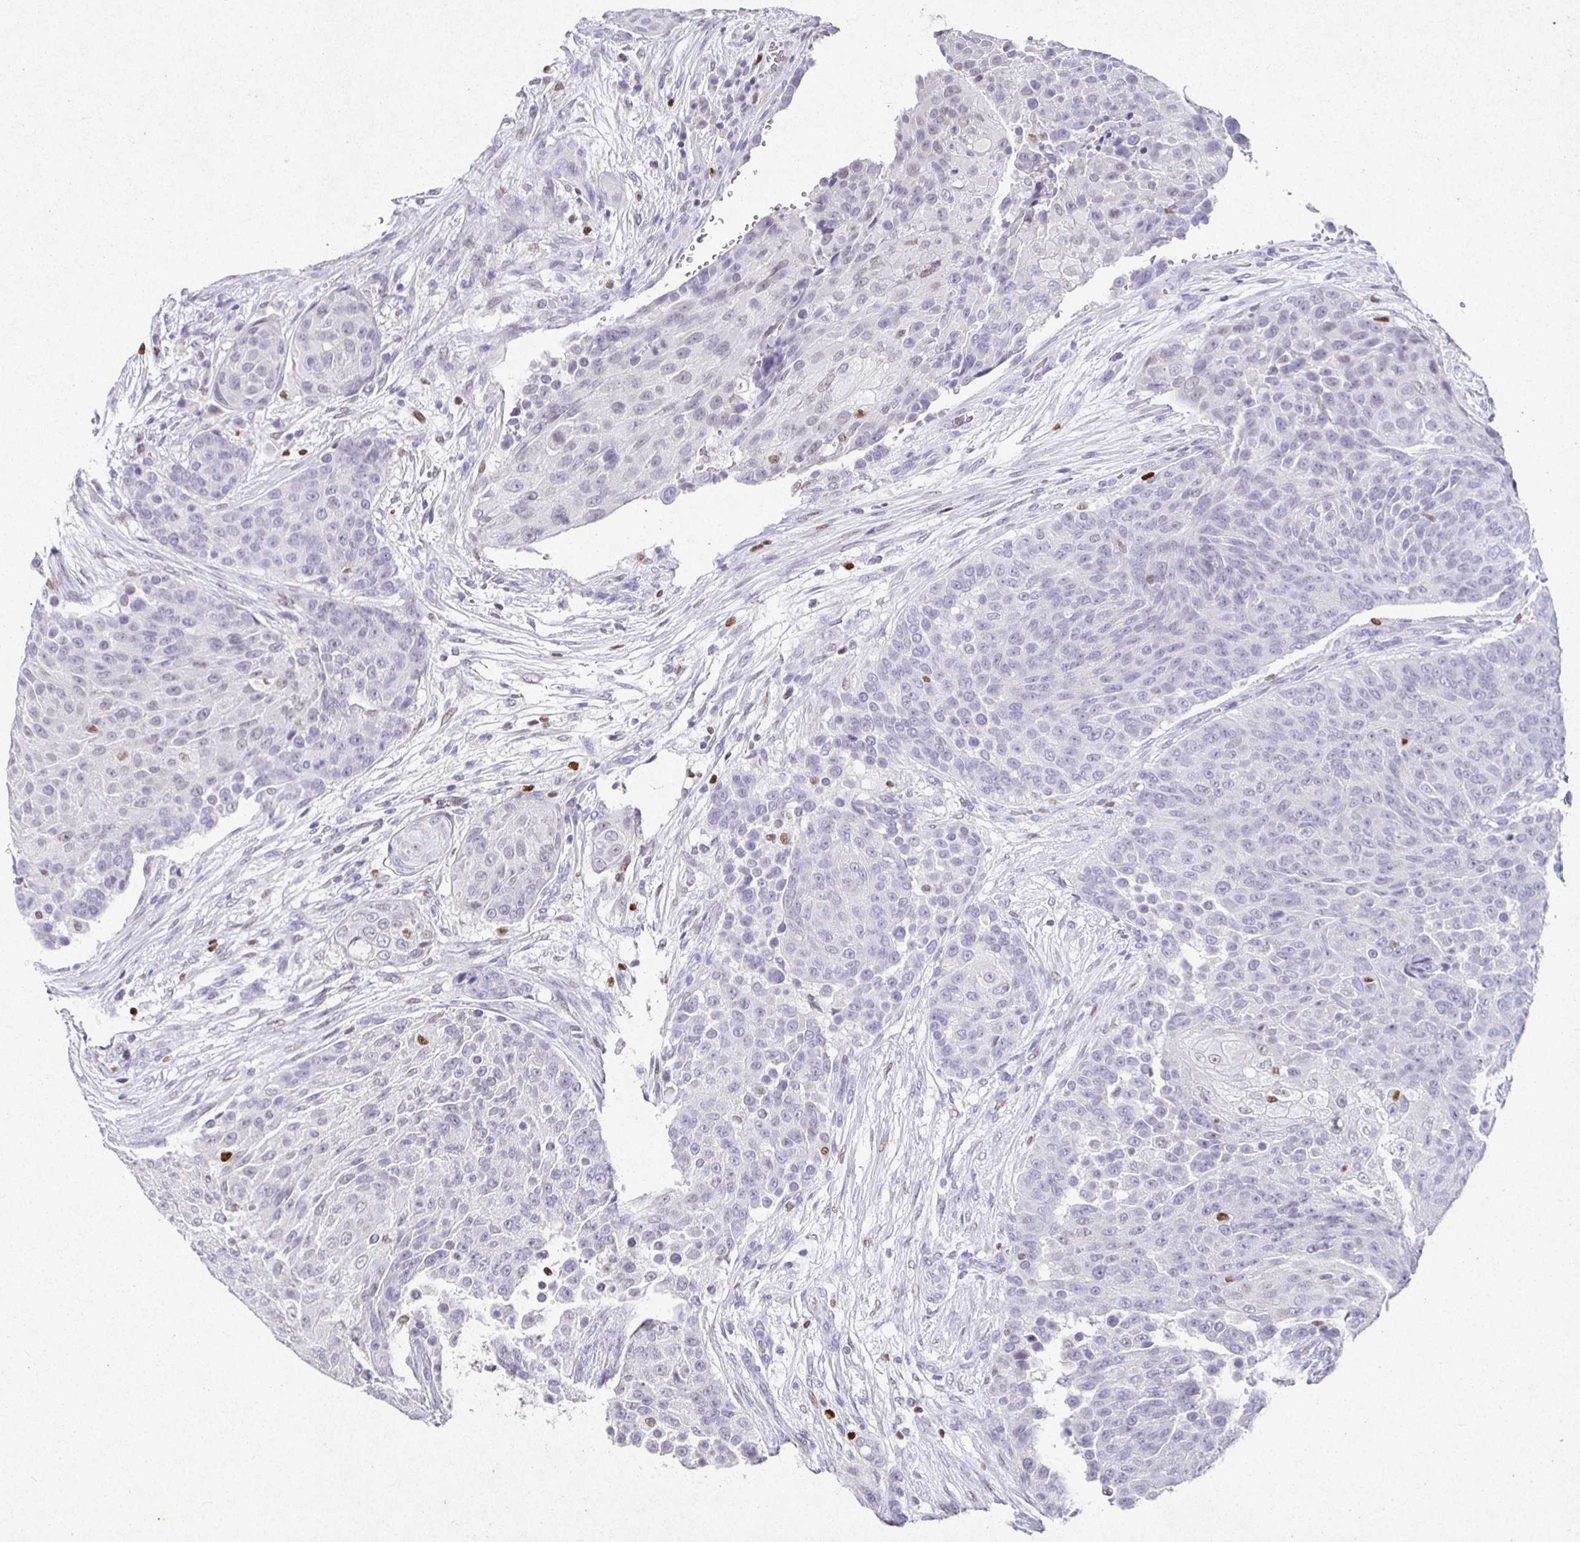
{"staining": {"intensity": "negative", "quantity": "none", "location": "none"}, "tissue": "urothelial cancer", "cell_type": "Tumor cells", "image_type": "cancer", "snomed": [{"axis": "morphology", "description": "Urothelial carcinoma, High grade"}, {"axis": "topography", "description": "Urinary bladder"}], "caption": "DAB immunohistochemical staining of human urothelial carcinoma (high-grade) exhibits no significant staining in tumor cells.", "gene": "SATB1", "patient": {"sex": "female", "age": 63}}